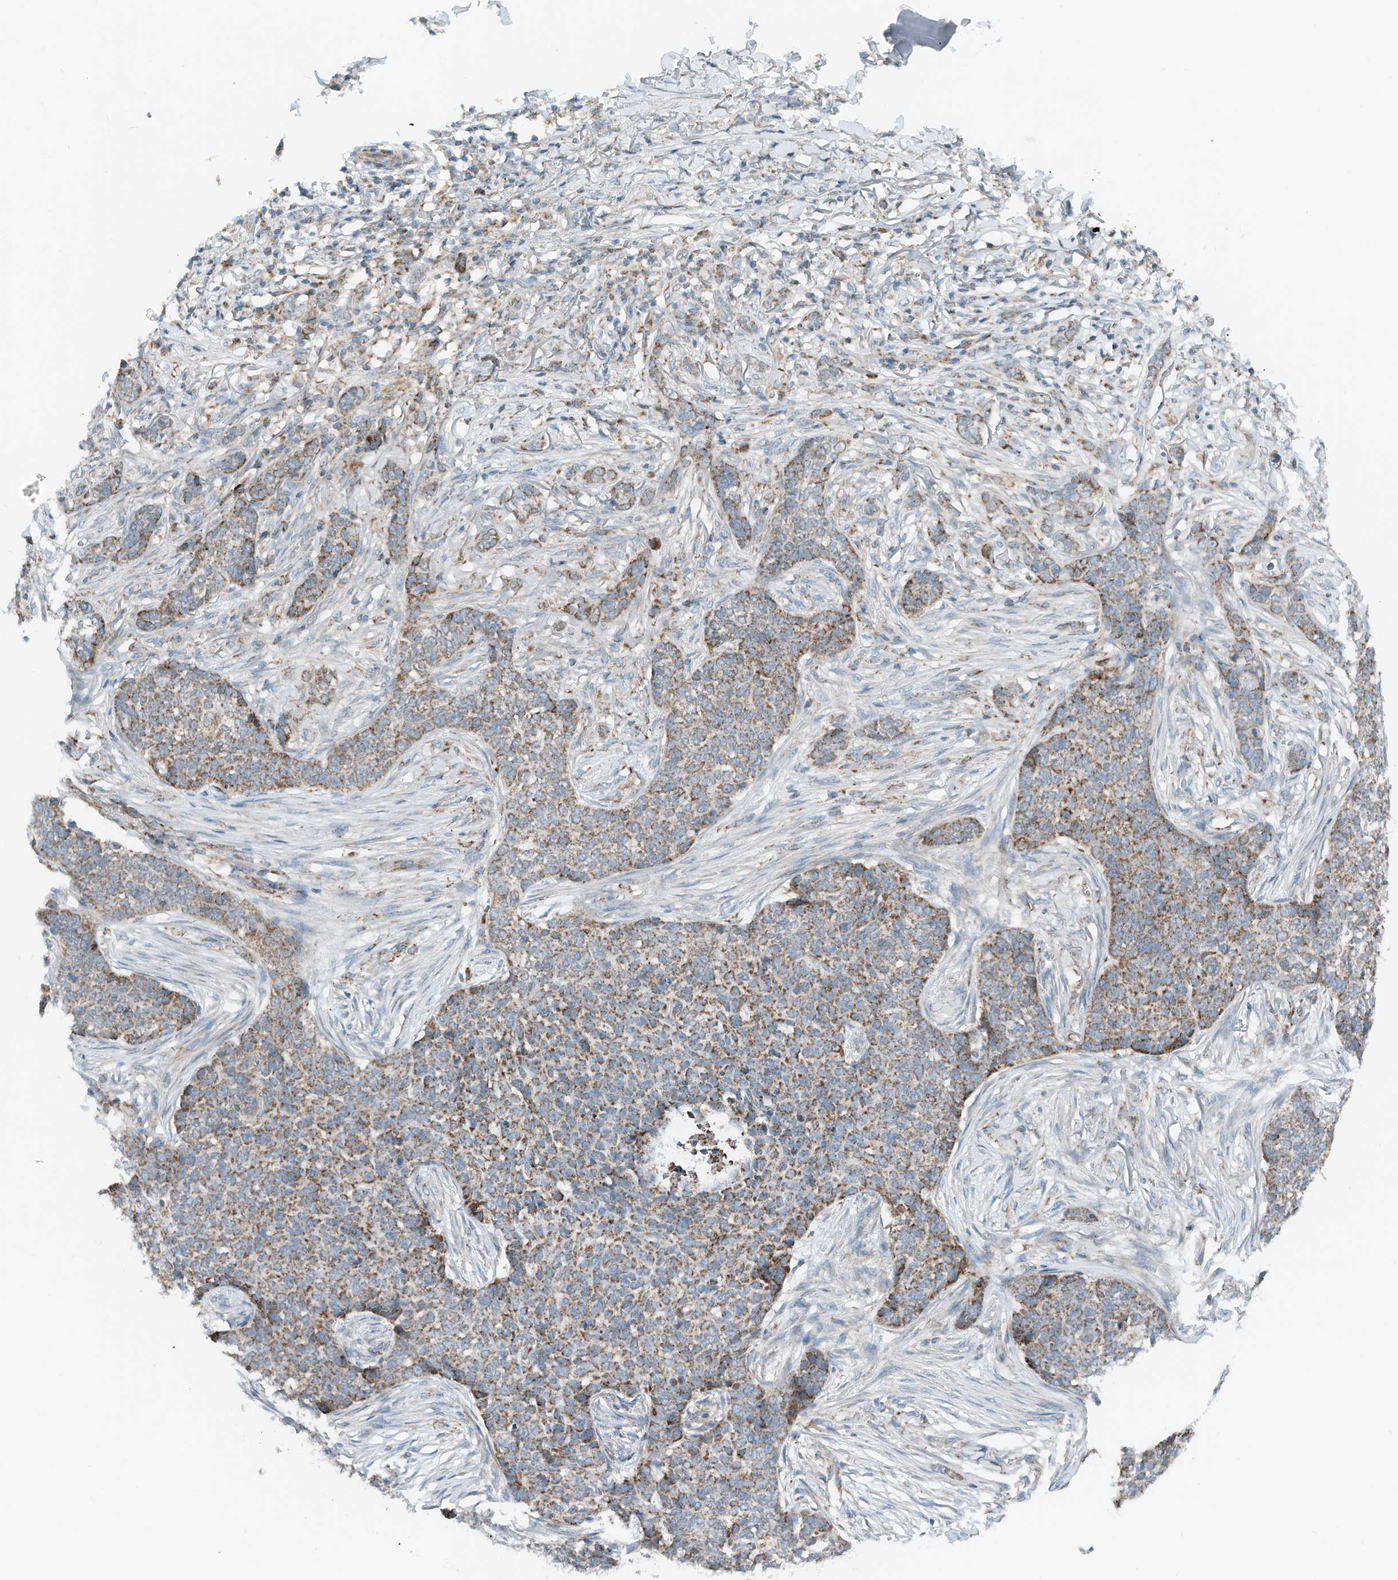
{"staining": {"intensity": "moderate", "quantity": ">75%", "location": "cytoplasmic/membranous"}, "tissue": "skin cancer", "cell_type": "Tumor cells", "image_type": "cancer", "snomed": [{"axis": "morphology", "description": "Basal cell carcinoma"}, {"axis": "topography", "description": "Skin"}], "caption": "Protein expression analysis of basal cell carcinoma (skin) reveals moderate cytoplasmic/membranous positivity in approximately >75% of tumor cells.", "gene": "RMND1", "patient": {"sex": "male", "age": 85}}